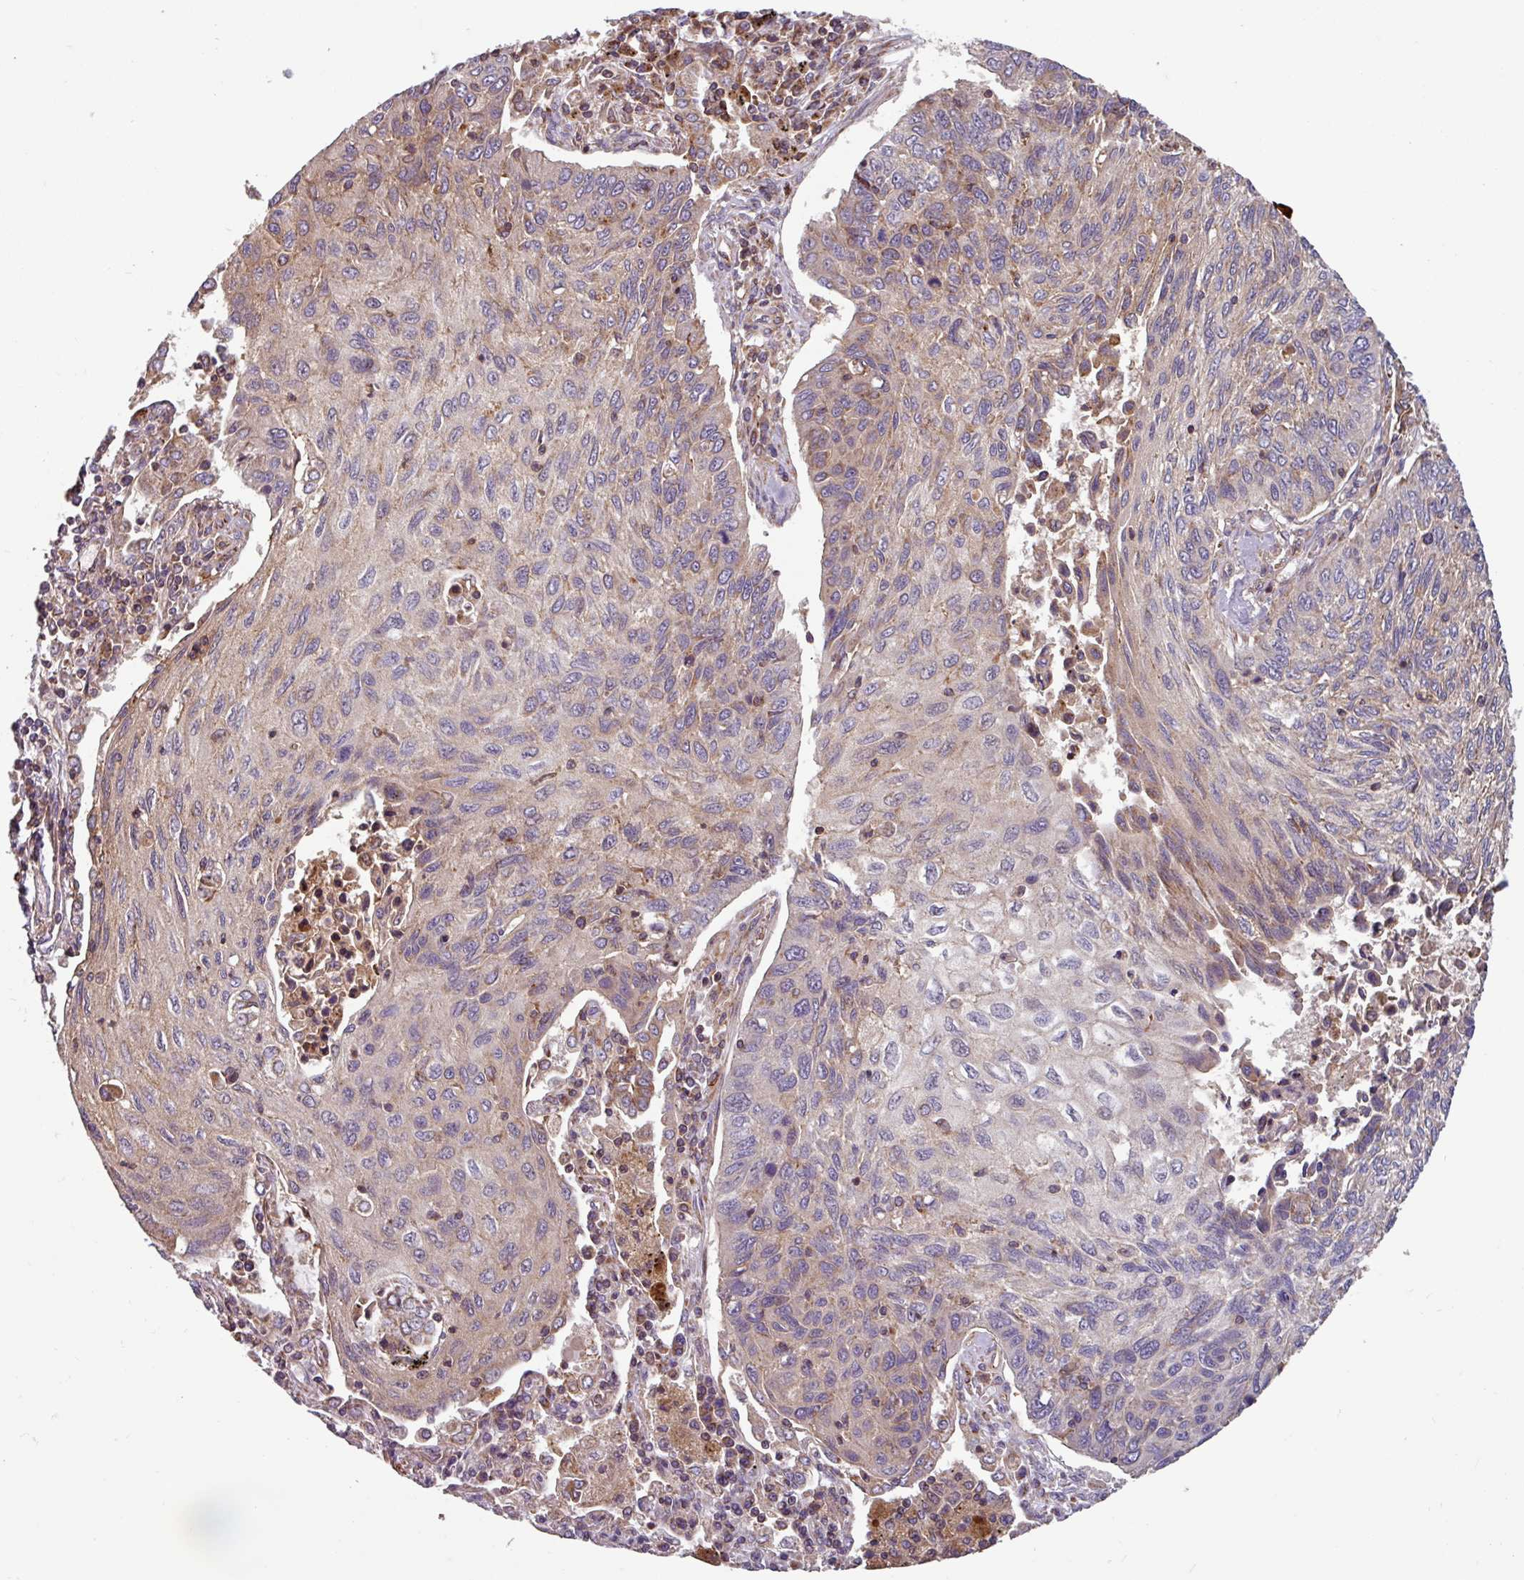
{"staining": {"intensity": "weak", "quantity": "25%-75%", "location": "cytoplasmic/membranous"}, "tissue": "lung cancer", "cell_type": "Tumor cells", "image_type": "cancer", "snomed": [{"axis": "morphology", "description": "Squamous cell carcinoma, NOS"}, {"axis": "topography", "description": "Lung"}], "caption": "A brown stain shows weak cytoplasmic/membranous staining of a protein in squamous cell carcinoma (lung) tumor cells. Immunohistochemistry stains the protein of interest in brown and the nuclei are stained blue.", "gene": "PLEKHD1", "patient": {"sex": "female", "age": 66}}